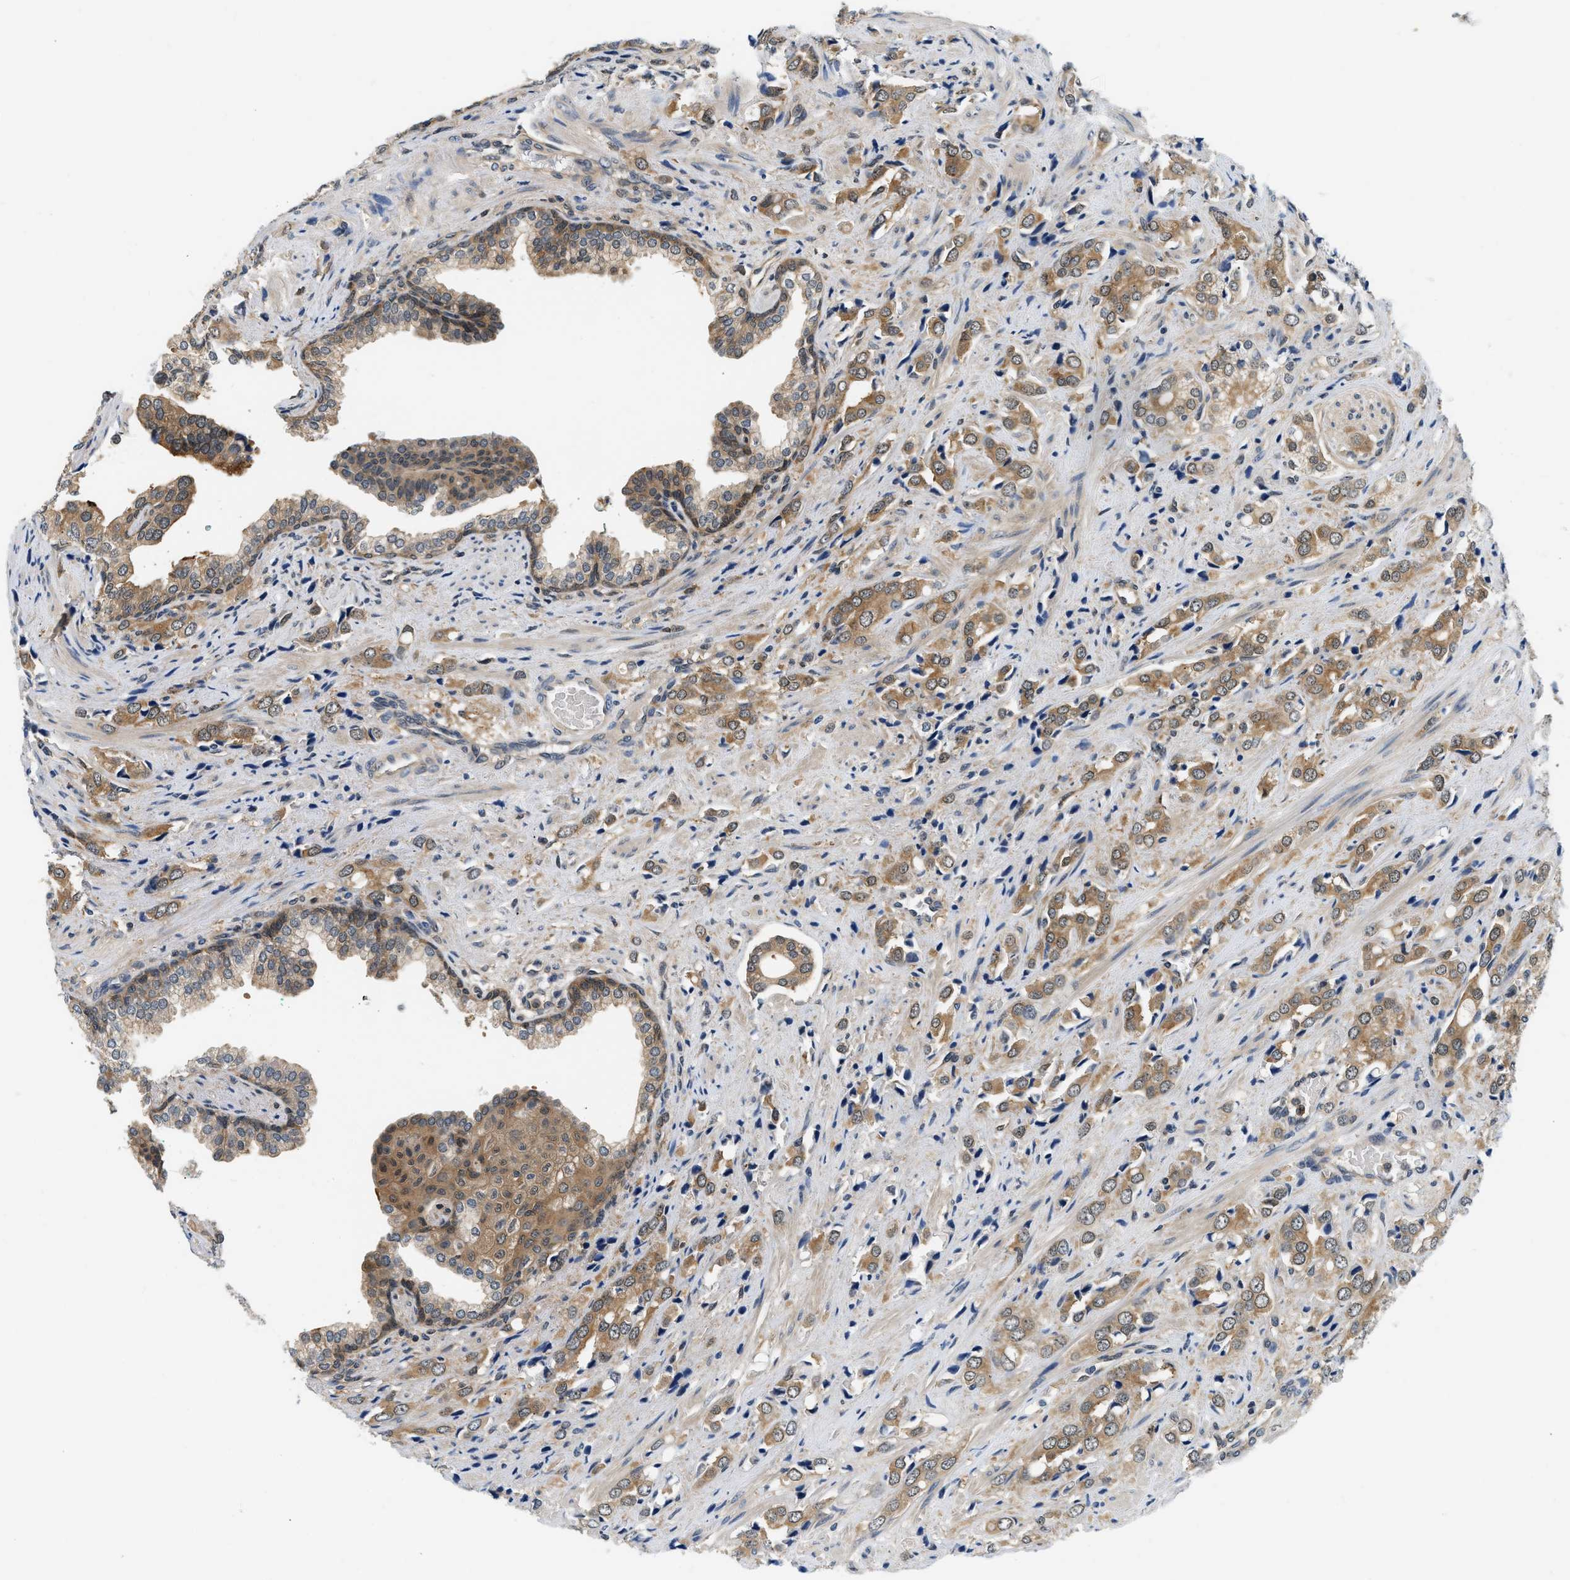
{"staining": {"intensity": "moderate", "quantity": ">75%", "location": "cytoplasmic/membranous"}, "tissue": "prostate cancer", "cell_type": "Tumor cells", "image_type": "cancer", "snomed": [{"axis": "morphology", "description": "Adenocarcinoma, High grade"}, {"axis": "topography", "description": "Prostate"}], "caption": "IHC of human prostate high-grade adenocarcinoma shows medium levels of moderate cytoplasmic/membranous positivity in approximately >75% of tumor cells. The staining is performed using DAB (3,3'-diaminobenzidine) brown chromogen to label protein expression. The nuclei are counter-stained blue using hematoxylin.", "gene": "EIF4EBP2", "patient": {"sex": "male", "age": 52}}